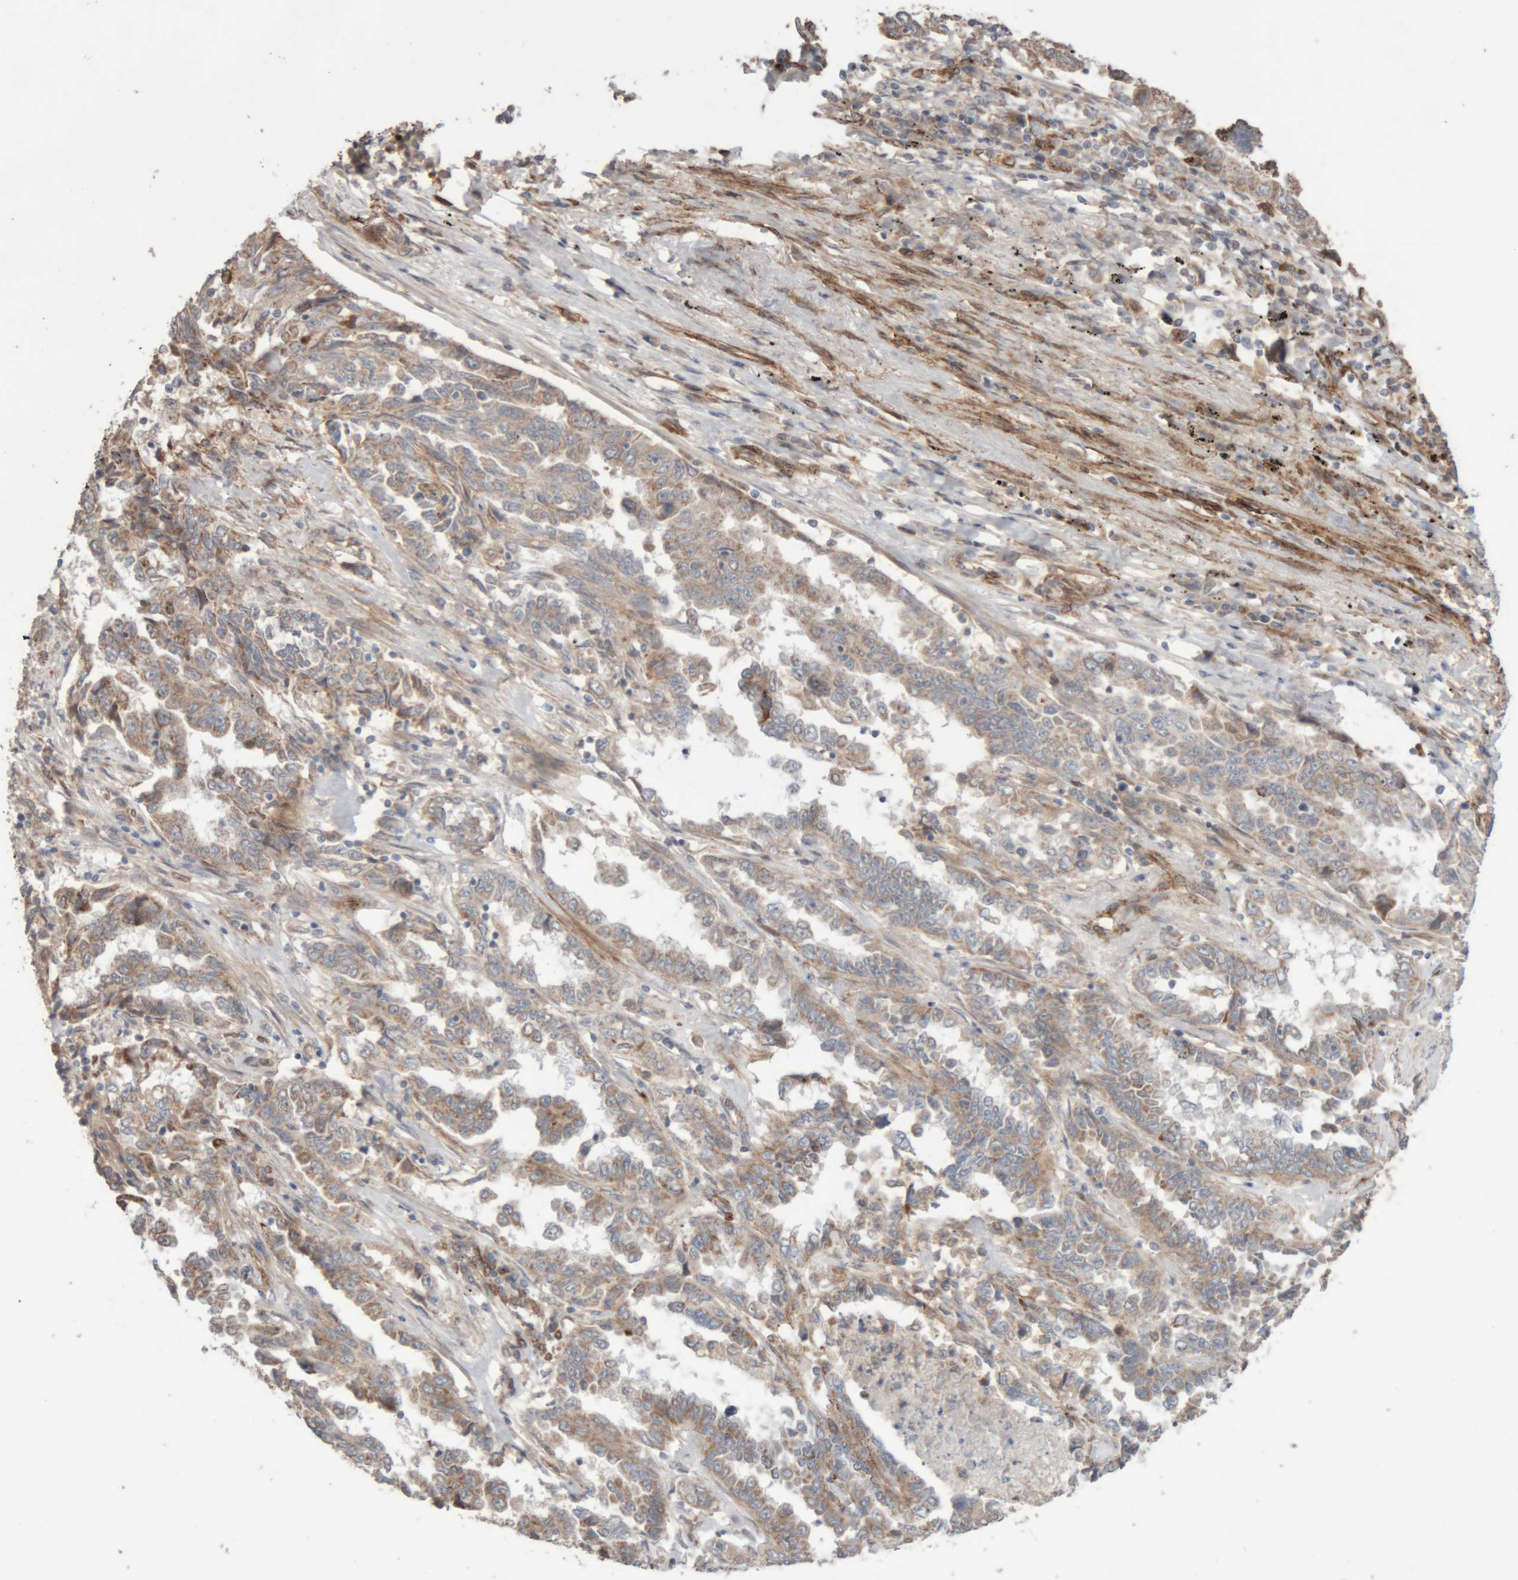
{"staining": {"intensity": "weak", "quantity": "25%-75%", "location": "cytoplasmic/membranous"}, "tissue": "lung cancer", "cell_type": "Tumor cells", "image_type": "cancer", "snomed": [{"axis": "morphology", "description": "Adenocarcinoma, NOS"}, {"axis": "topography", "description": "Lung"}], "caption": "Immunohistochemistry staining of lung cancer (adenocarcinoma), which demonstrates low levels of weak cytoplasmic/membranous staining in approximately 25%-75% of tumor cells indicating weak cytoplasmic/membranous protein staining. The staining was performed using DAB (3,3'-diaminobenzidine) (brown) for protein detection and nuclei were counterstained in hematoxylin (blue).", "gene": "RAB32", "patient": {"sex": "female", "age": 51}}